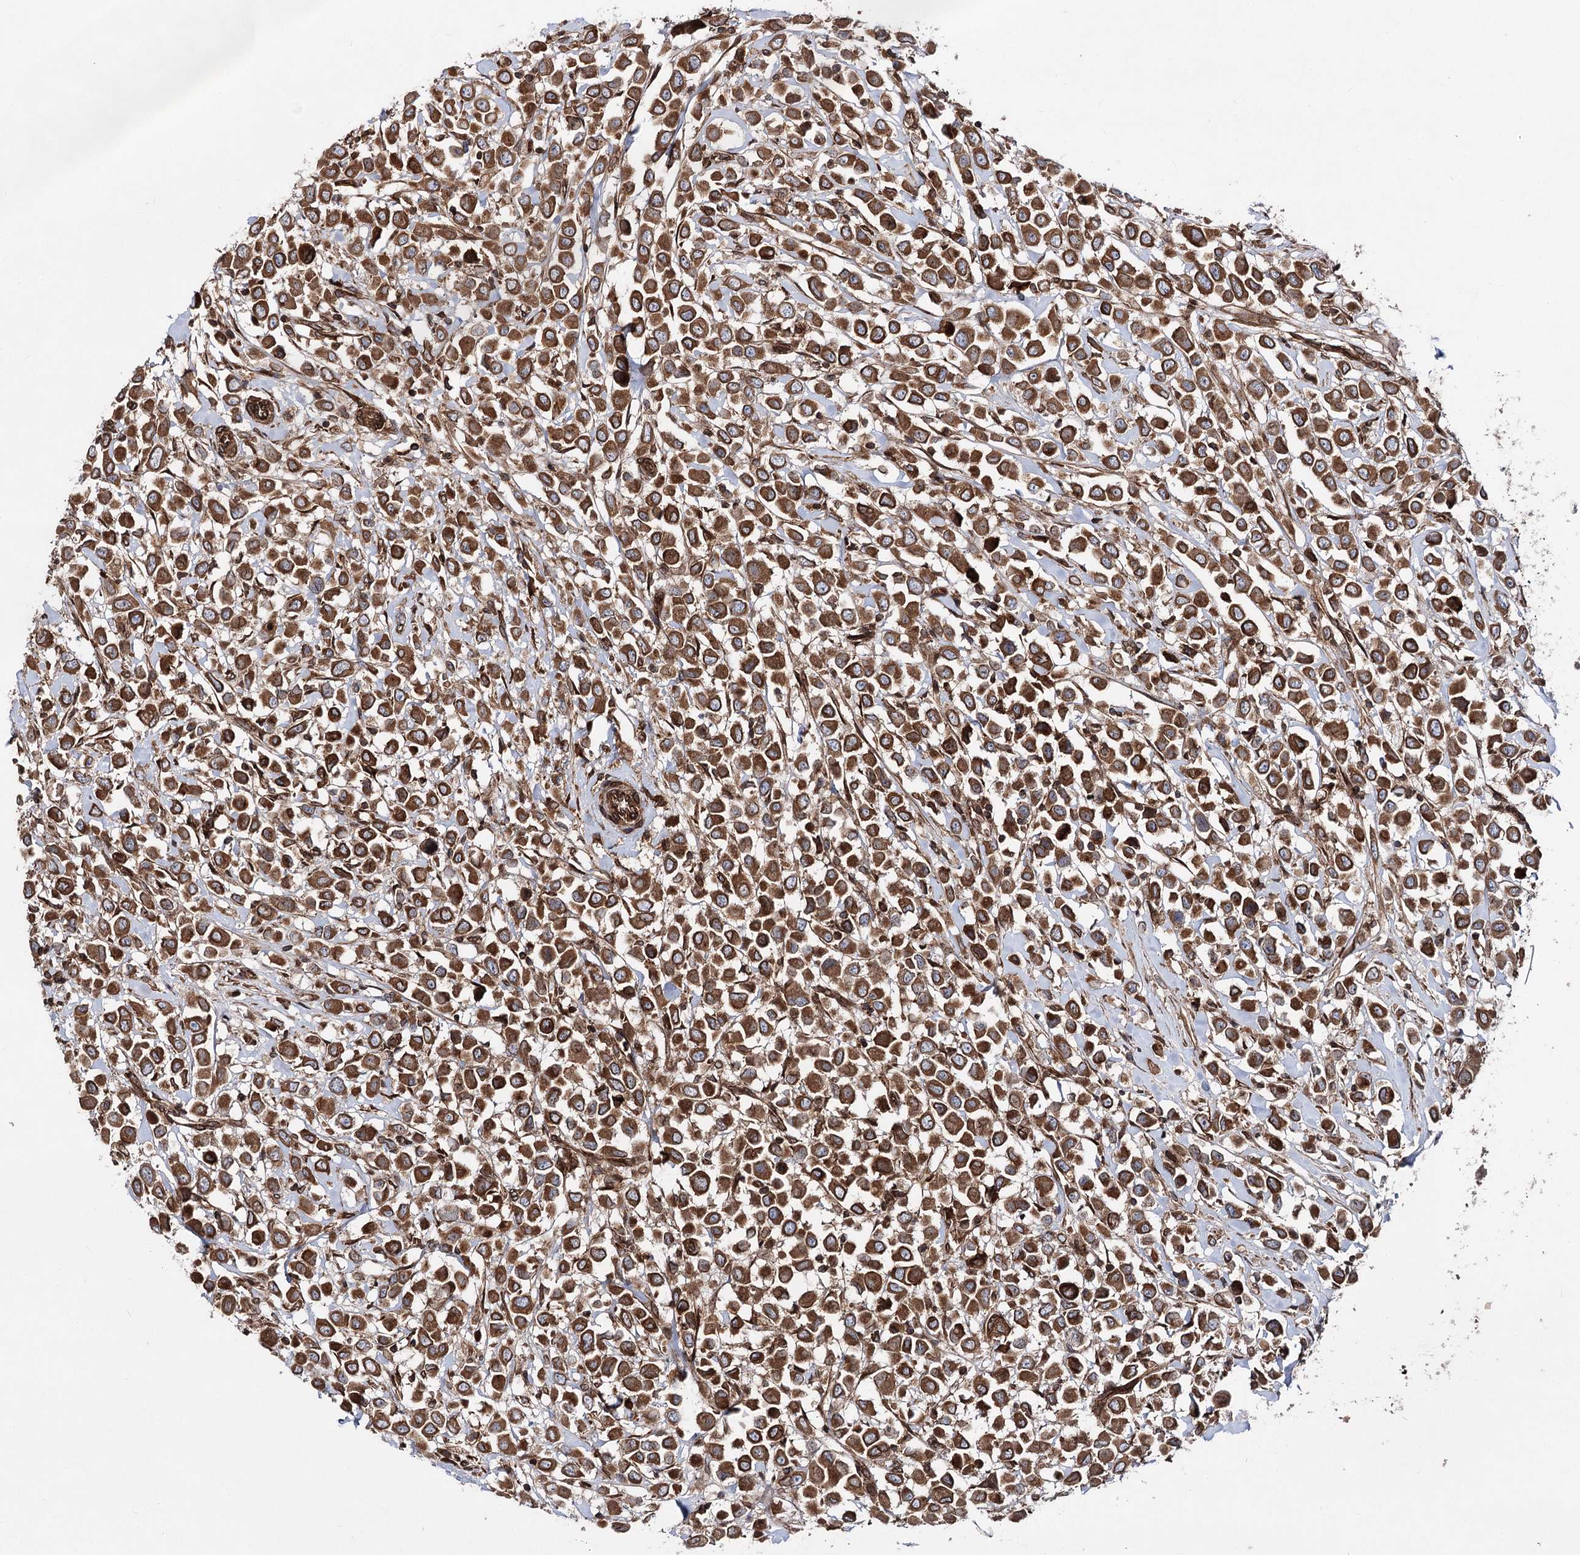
{"staining": {"intensity": "strong", "quantity": ">75%", "location": "cytoplasmic/membranous"}, "tissue": "breast cancer", "cell_type": "Tumor cells", "image_type": "cancer", "snomed": [{"axis": "morphology", "description": "Duct carcinoma"}, {"axis": "topography", "description": "Breast"}], "caption": "A brown stain highlights strong cytoplasmic/membranous positivity of a protein in human breast cancer (infiltrating ductal carcinoma) tumor cells. The staining is performed using DAB (3,3'-diaminobenzidine) brown chromogen to label protein expression. The nuclei are counter-stained blue using hematoxylin.", "gene": "FGFR1OP2", "patient": {"sex": "female", "age": 61}}